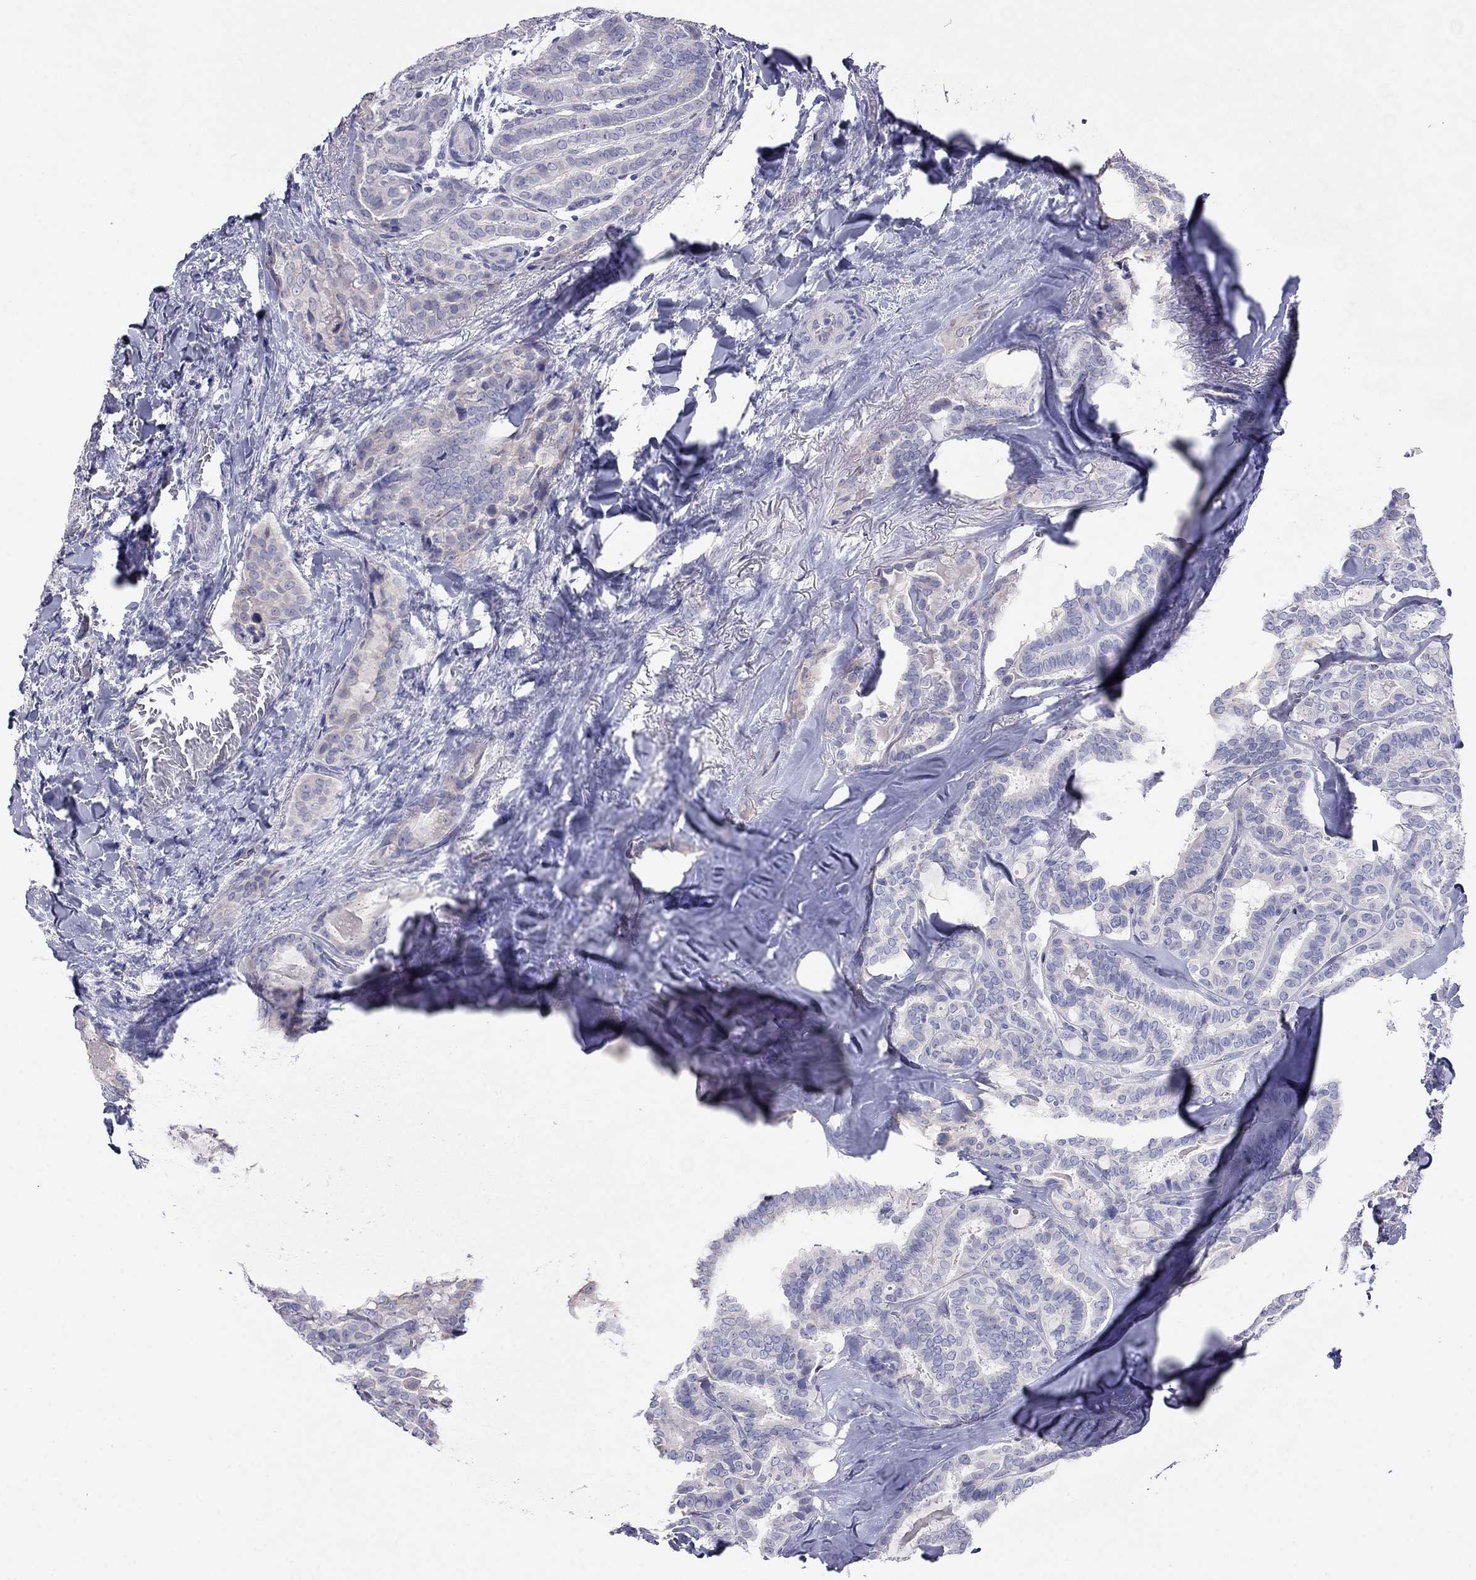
{"staining": {"intensity": "negative", "quantity": "none", "location": "none"}, "tissue": "thyroid cancer", "cell_type": "Tumor cells", "image_type": "cancer", "snomed": [{"axis": "morphology", "description": "Papillary adenocarcinoma, NOS"}, {"axis": "topography", "description": "Thyroid gland"}], "caption": "Protein analysis of thyroid papillary adenocarcinoma demonstrates no significant expression in tumor cells. The staining was performed using DAB (3,3'-diaminobenzidine) to visualize the protein expression in brown, while the nuclei were stained in blue with hematoxylin (Magnification: 20x).", "gene": "CAPNS2", "patient": {"sex": "female", "age": 39}}